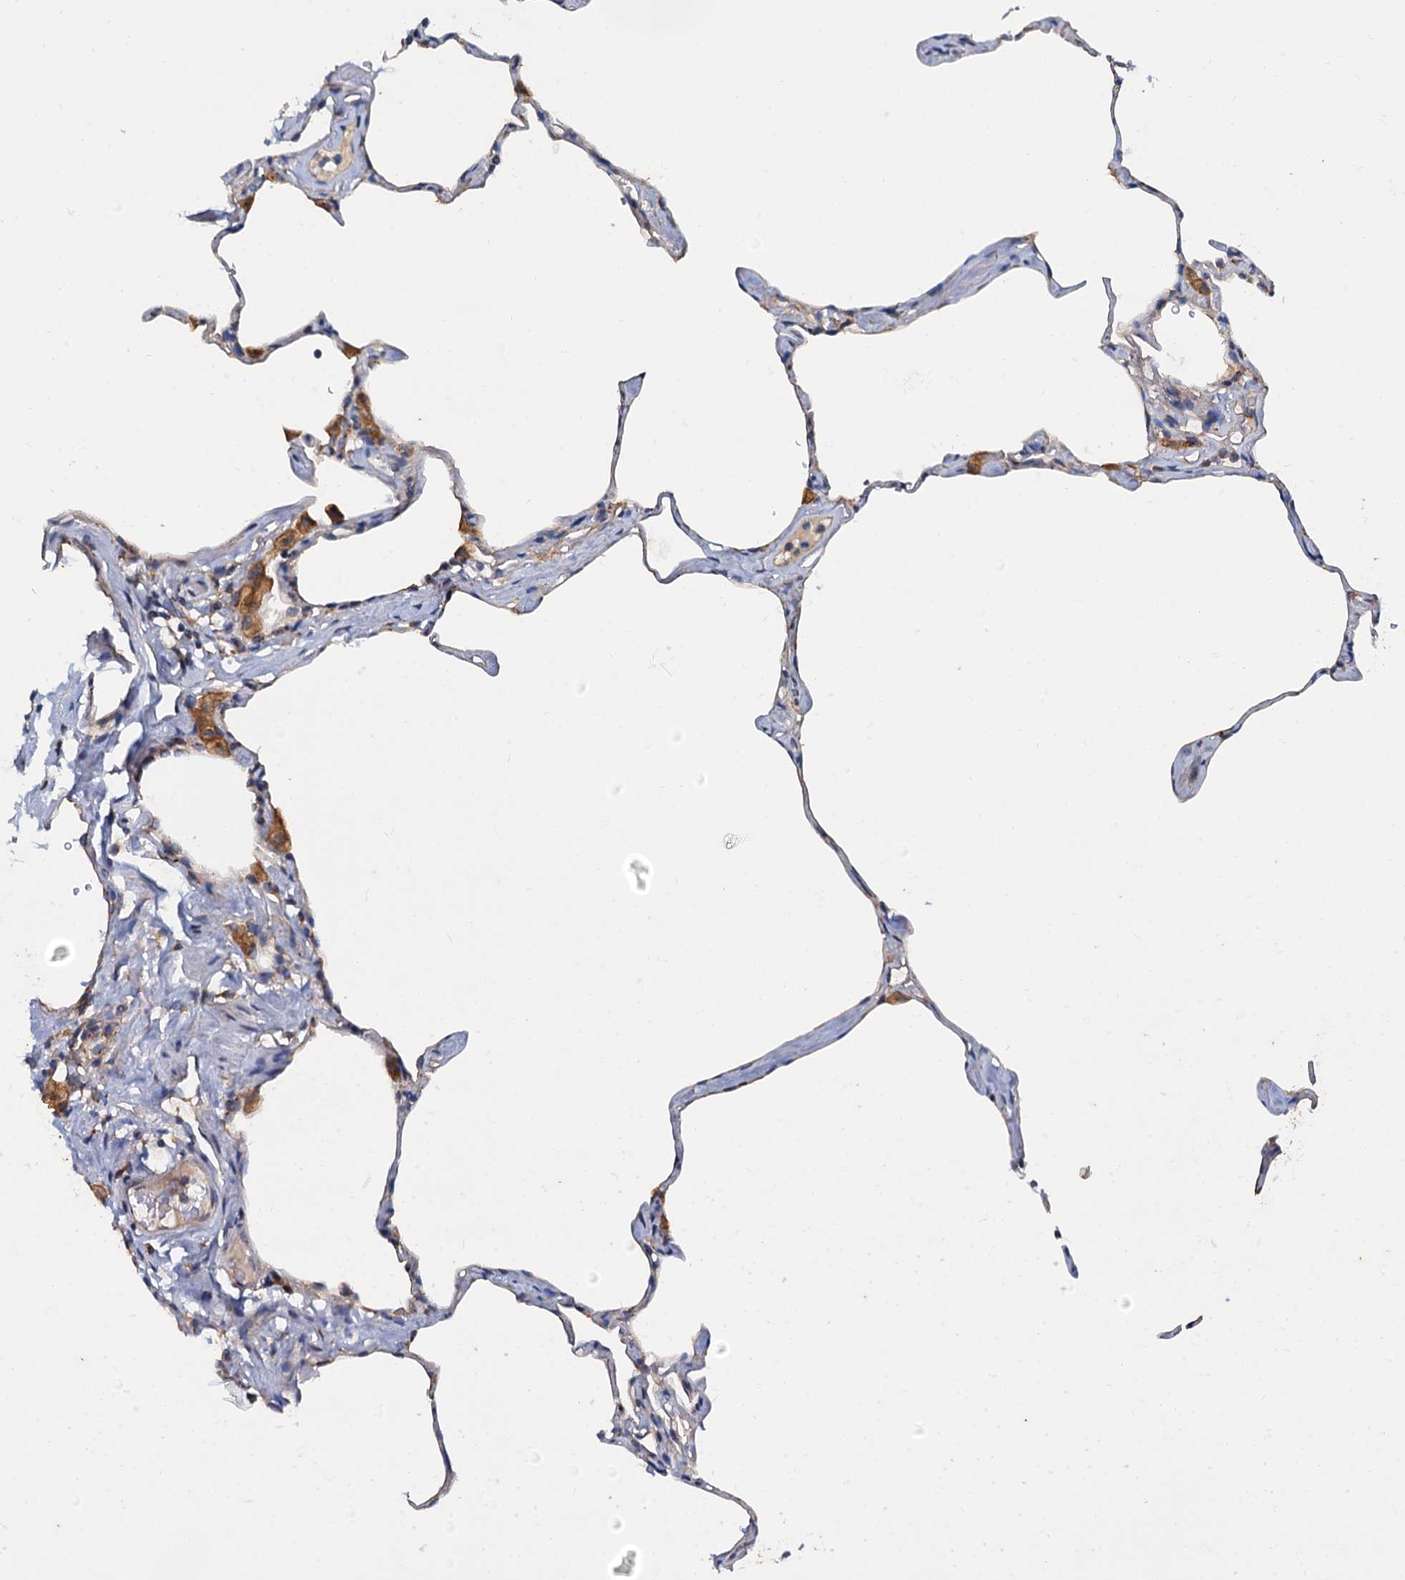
{"staining": {"intensity": "weak", "quantity": "<25%", "location": "cytoplasmic/membranous"}, "tissue": "lung", "cell_type": "Alveolar cells", "image_type": "normal", "snomed": [{"axis": "morphology", "description": "Normal tissue, NOS"}, {"axis": "topography", "description": "Lung"}], "caption": "IHC image of normal lung: human lung stained with DAB (3,3'-diaminobenzidine) demonstrates no significant protein expression in alveolar cells. (Brightfield microscopy of DAB (3,3'-diaminobenzidine) immunohistochemistry (IHC) at high magnification).", "gene": "NGRN", "patient": {"sex": "male", "age": 65}}